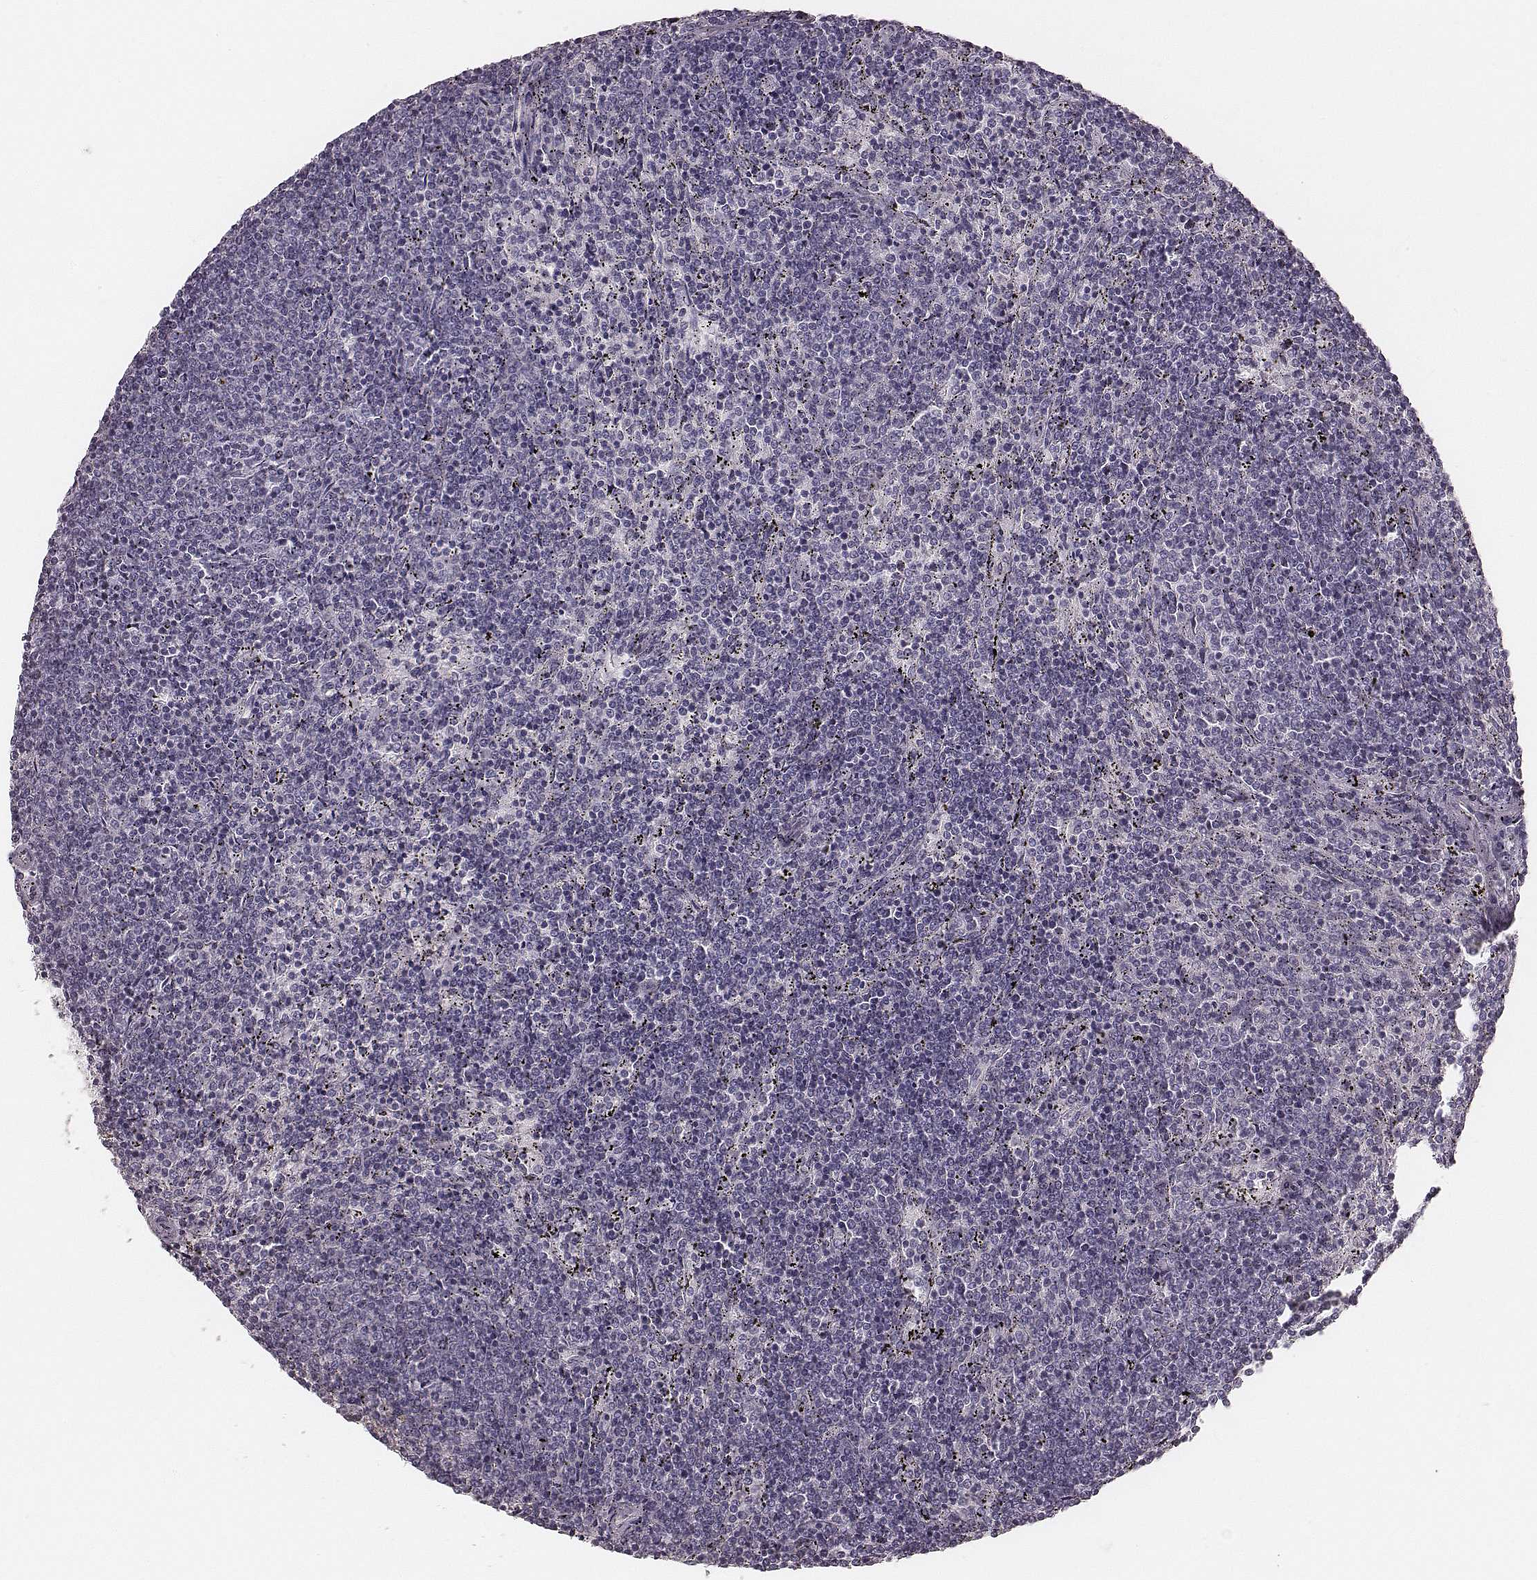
{"staining": {"intensity": "negative", "quantity": "none", "location": "none"}, "tissue": "lymphoma", "cell_type": "Tumor cells", "image_type": "cancer", "snomed": [{"axis": "morphology", "description": "Malignant lymphoma, non-Hodgkin's type, Low grade"}, {"axis": "topography", "description": "Spleen"}], "caption": "DAB immunohistochemical staining of human malignant lymphoma, non-Hodgkin's type (low-grade) exhibits no significant staining in tumor cells.", "gene": "ZP4", "patient": {"sex": "female", "age": 50}}